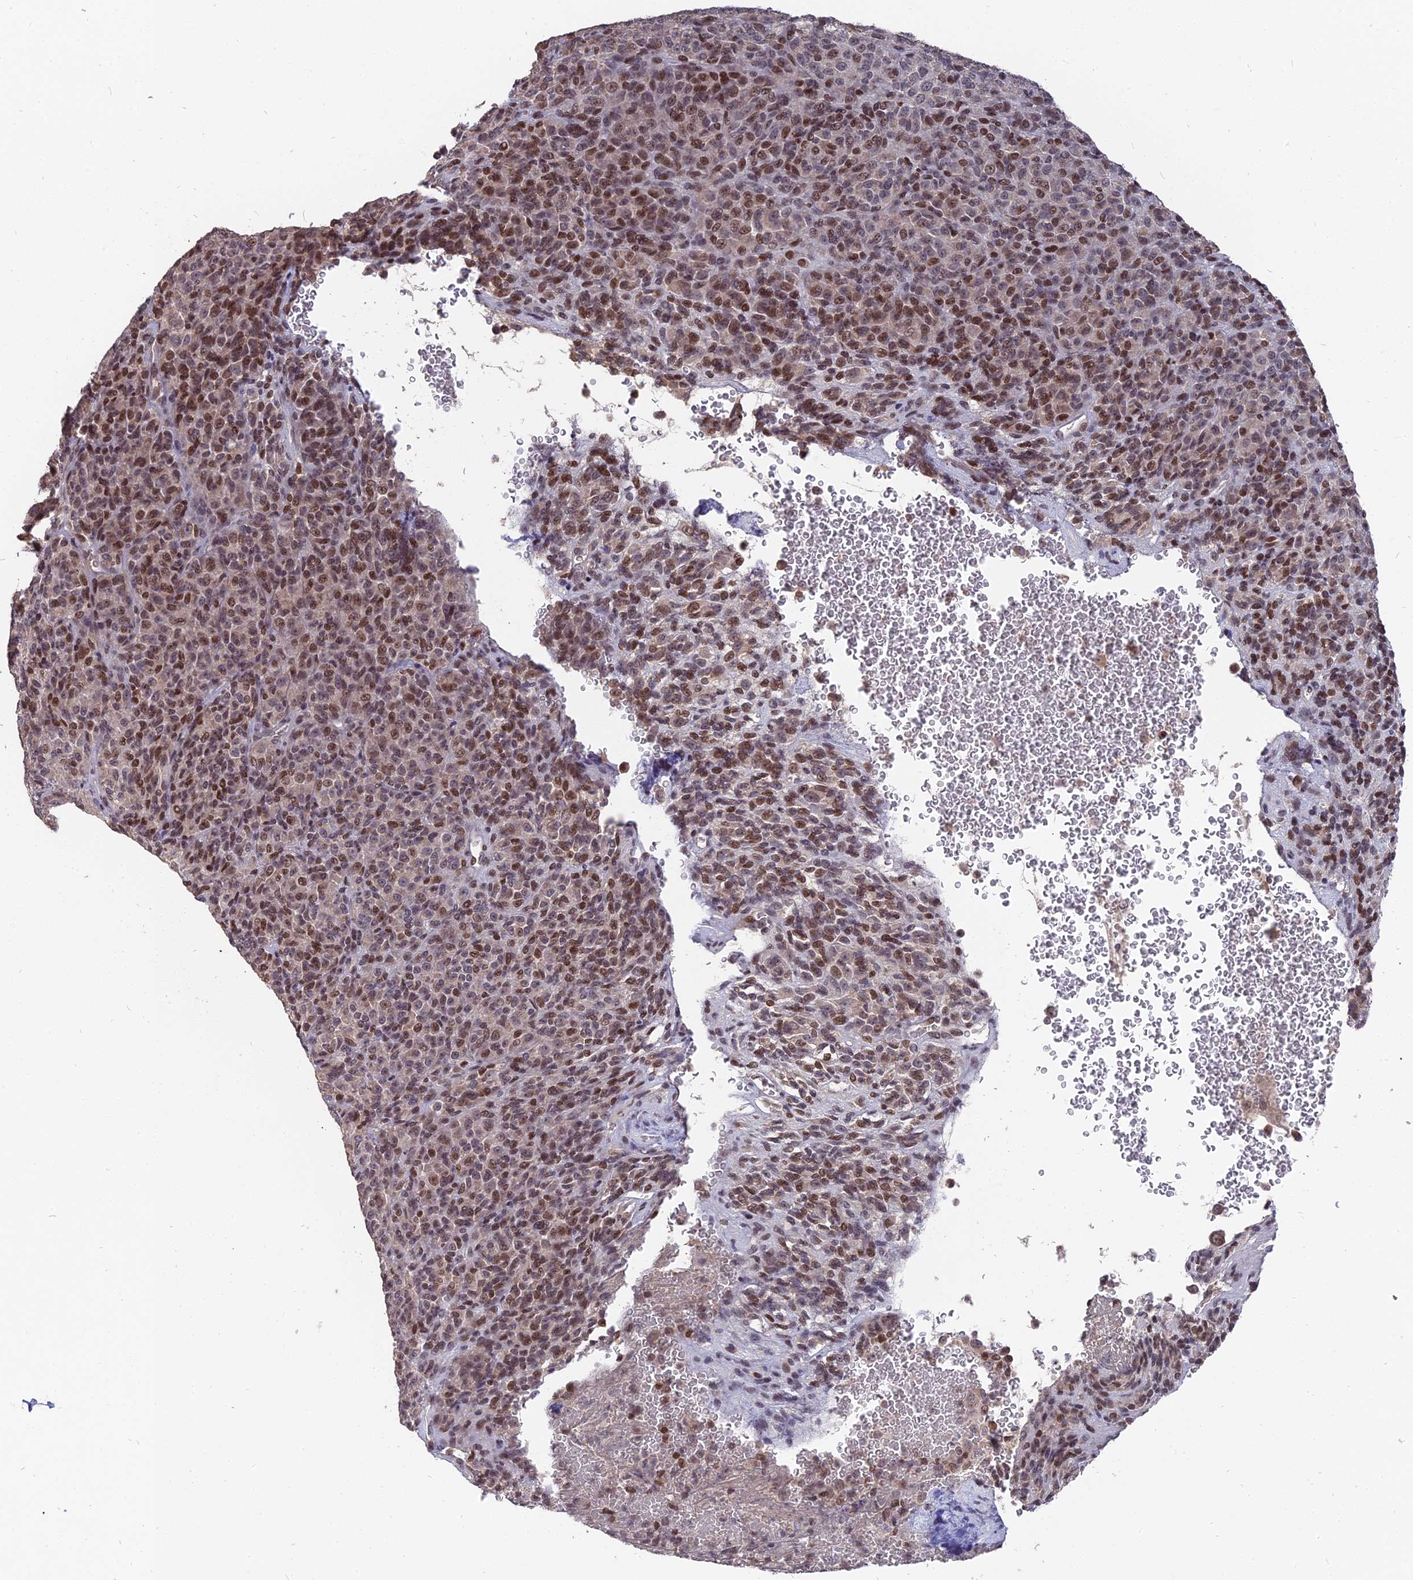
{"staining": {"intensity": "moderate", "quantity": ">75%", "location": "nuclear"}, "tissue": "melanoma", "cell_type": "Tumor cells", "image_type": "cancer", "snomed": [{"axis": "morphology", "description": "Malignant melanoma, Metastatic site"}, {"axis": "topography", "description": "Brain"}], "caption": "Malignant melanoma (metastatic site) stained with a protein marker demonstrates moderate staining in tumor cells.", "gene": "NR1H3", "patient": {"sex": "female", "age": 56}}